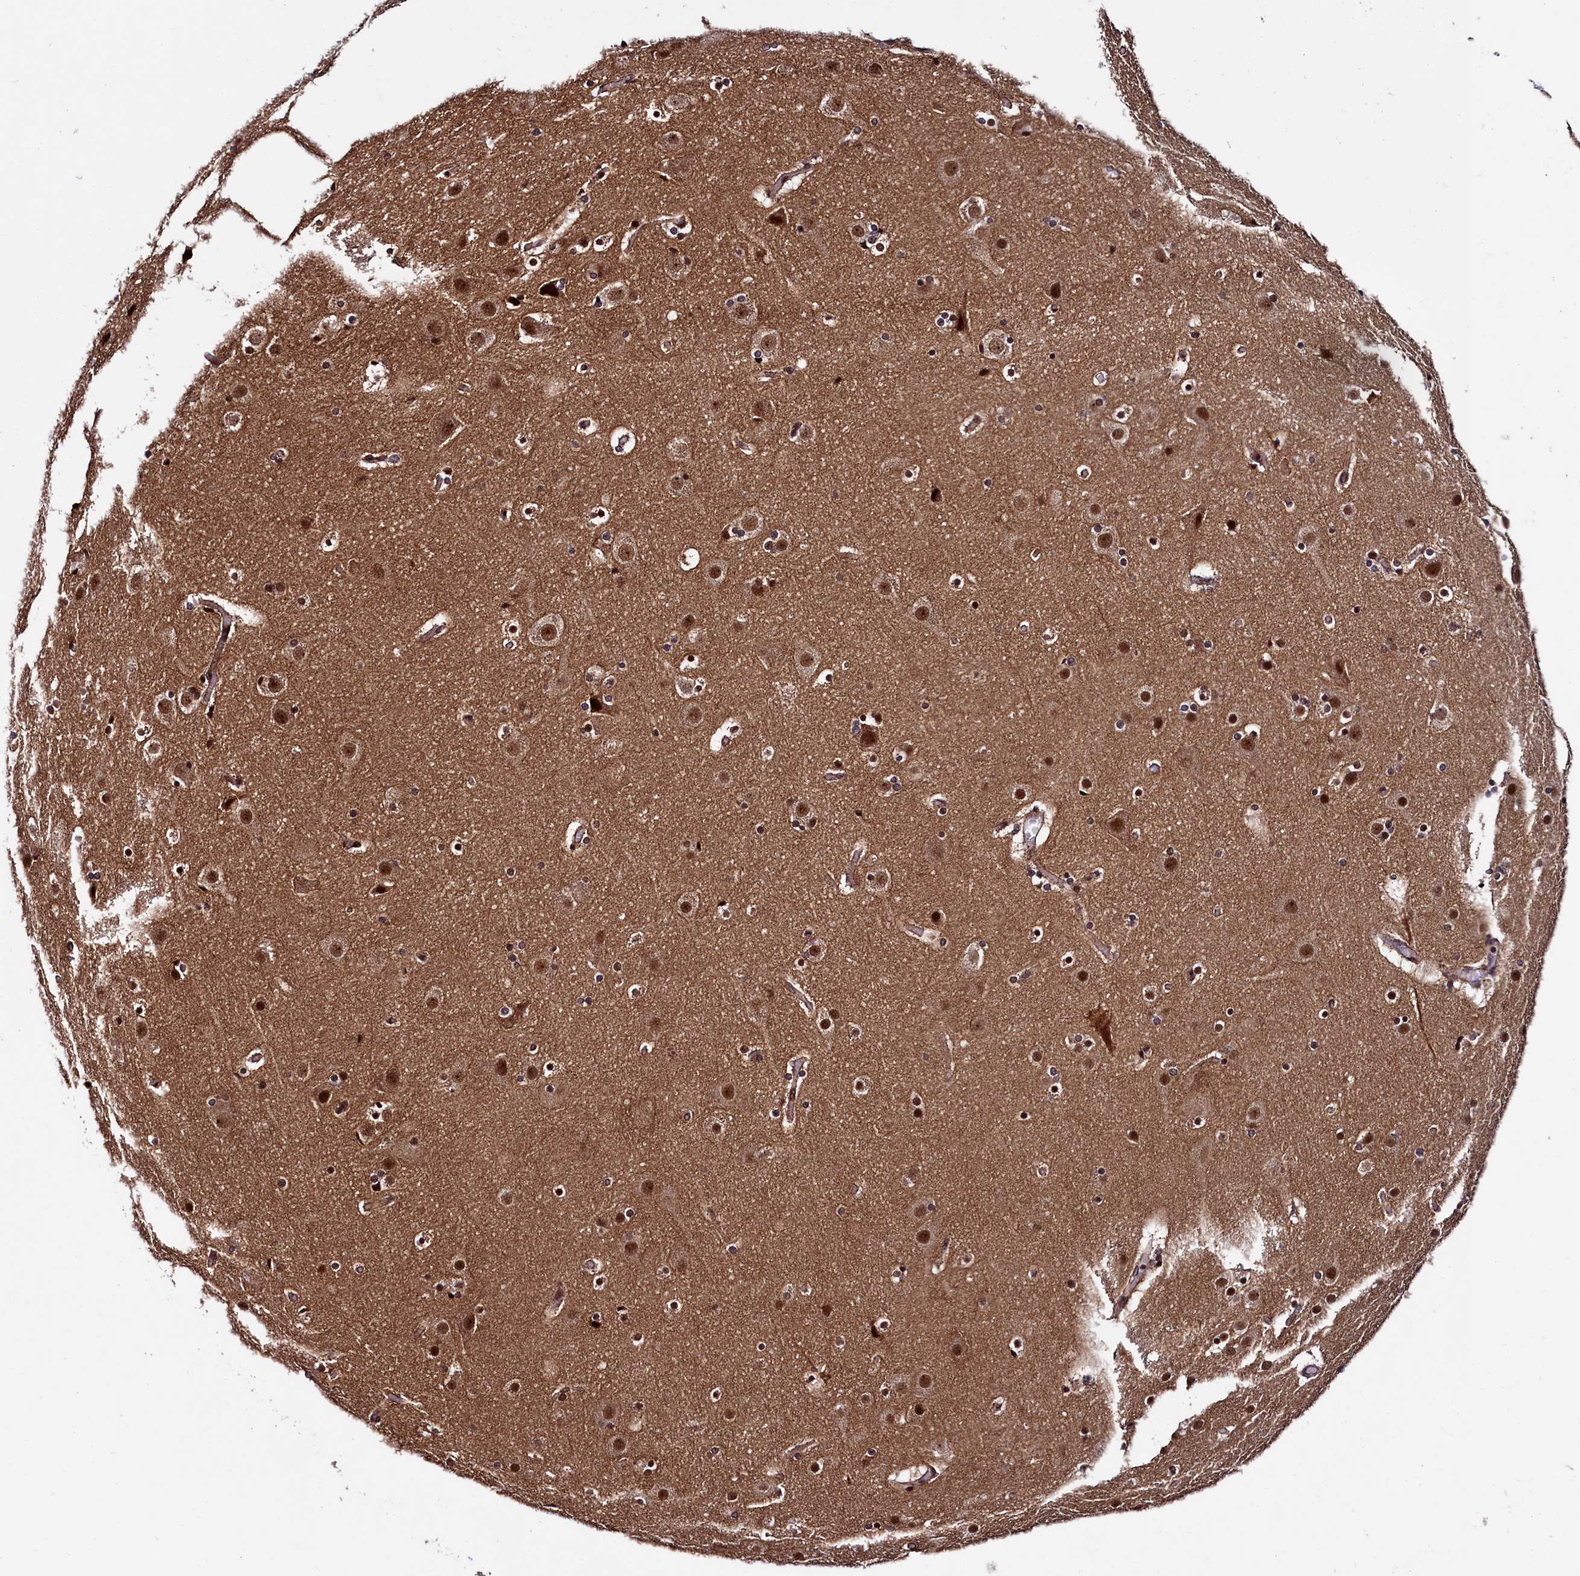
{"staining": {"intensity": "moderate", "quantity": ">75%", "location": "cytoplasmic/membranous,nuclear"}, "tissue": "cerebral cortex", "cell_type": "Endothelial cells", "image_type": "normal", "snomed": [{"axis": "morphology", "description": "Normal tissue, NOS"}, {"axis": "topography", "description": "Cerebral cortex"}], "caption": "A brown stain highlights moderate cytoplasmic/membranous,nuclear expression of a protein in endothelial cells of unremarkable cerebral cortex. The protein is shown in brown color, while the nuclei are stained blue.", "gene": "LEO1", "patient": {"sex": "male", "age": 57}}